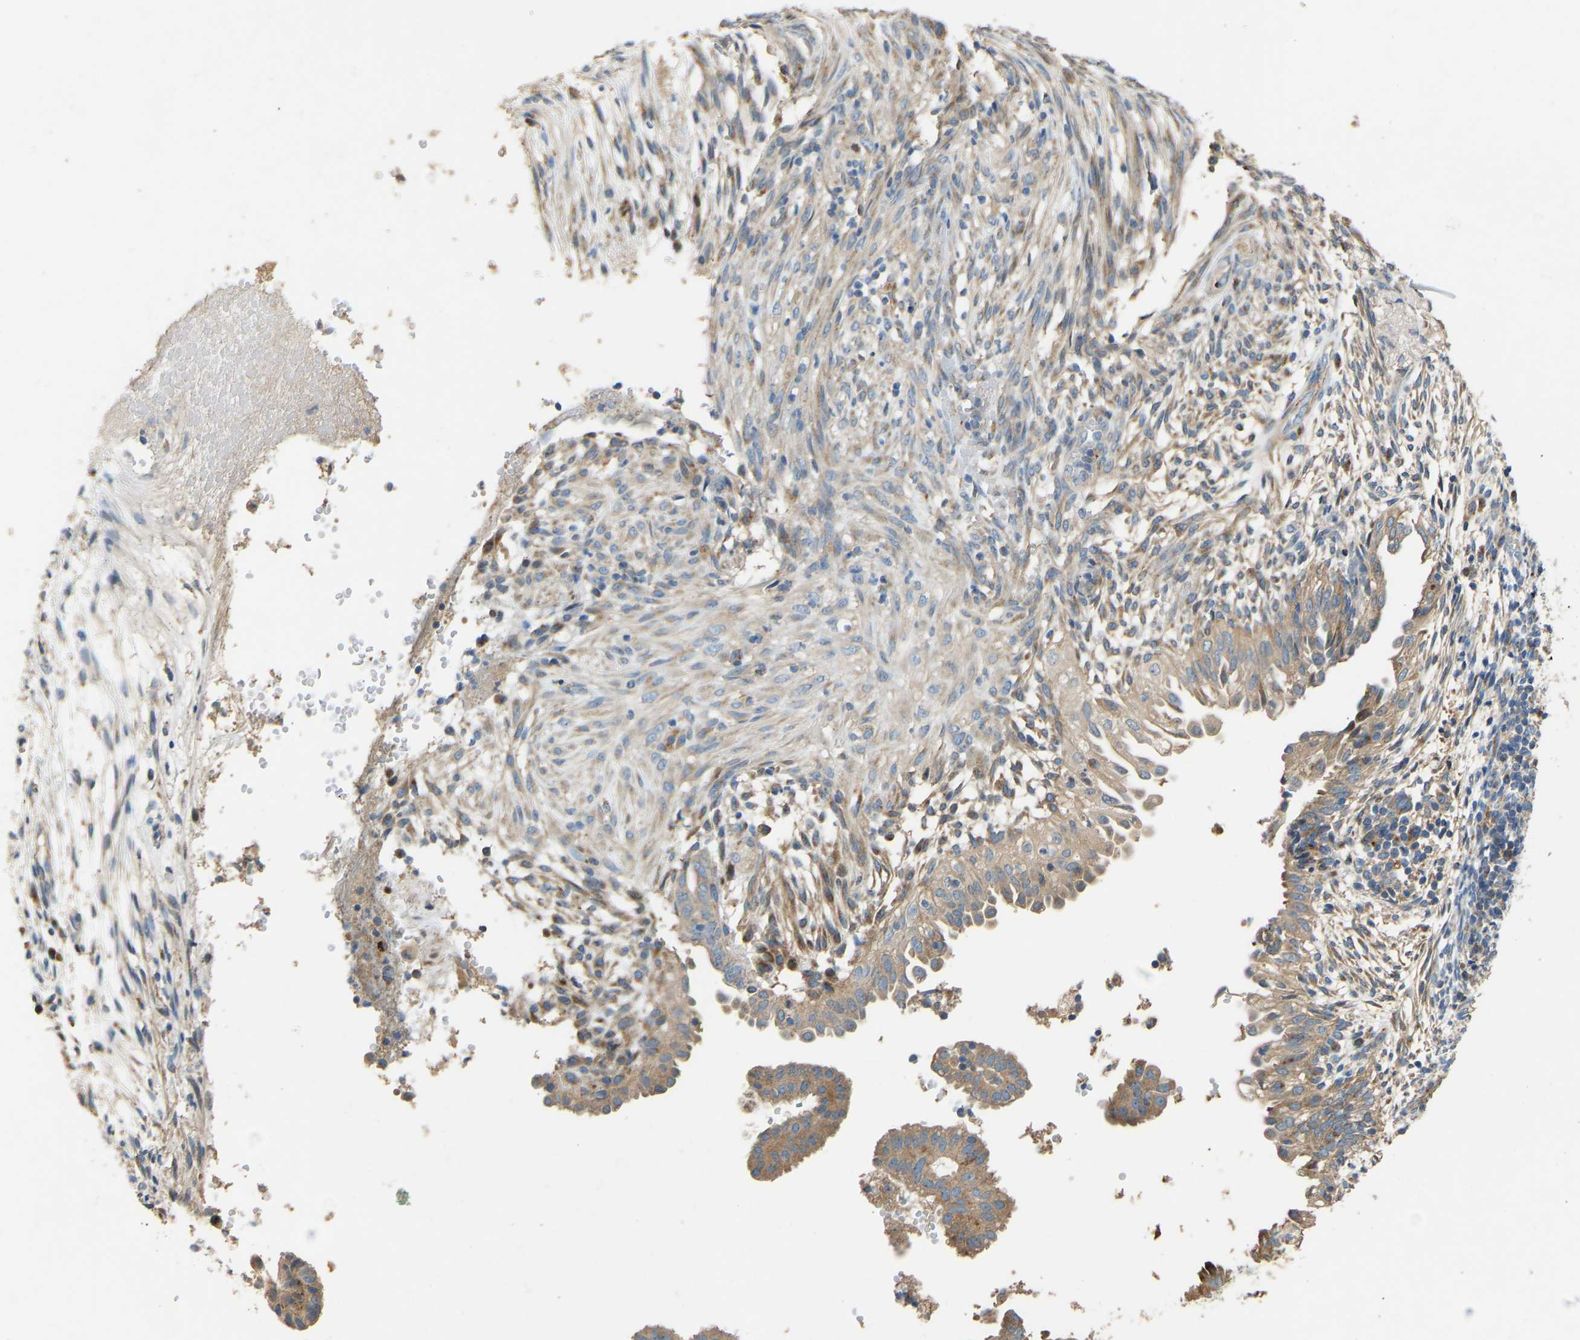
{"staining": {"intensity": "weak", "quantity": ">75%", "location": "cytoplasmic/membranous"}, "tissue": "endometrial cancer", "cell_type": "Tumor cells", "image_type": "cancer", "snomed": [{"axis": "morphology", "description": "Adenocarcinoma, NOS"}, {"axis": "topography", "description": "Endometrium"}], "caption": "Weak cytoplasmic/membranous protein expression is appreciated in approximately >75% of tumor cells in adenocarcinoma (endometrial).", "gene": "RGP1", "patient": {"sex": "female", "age": 58}}